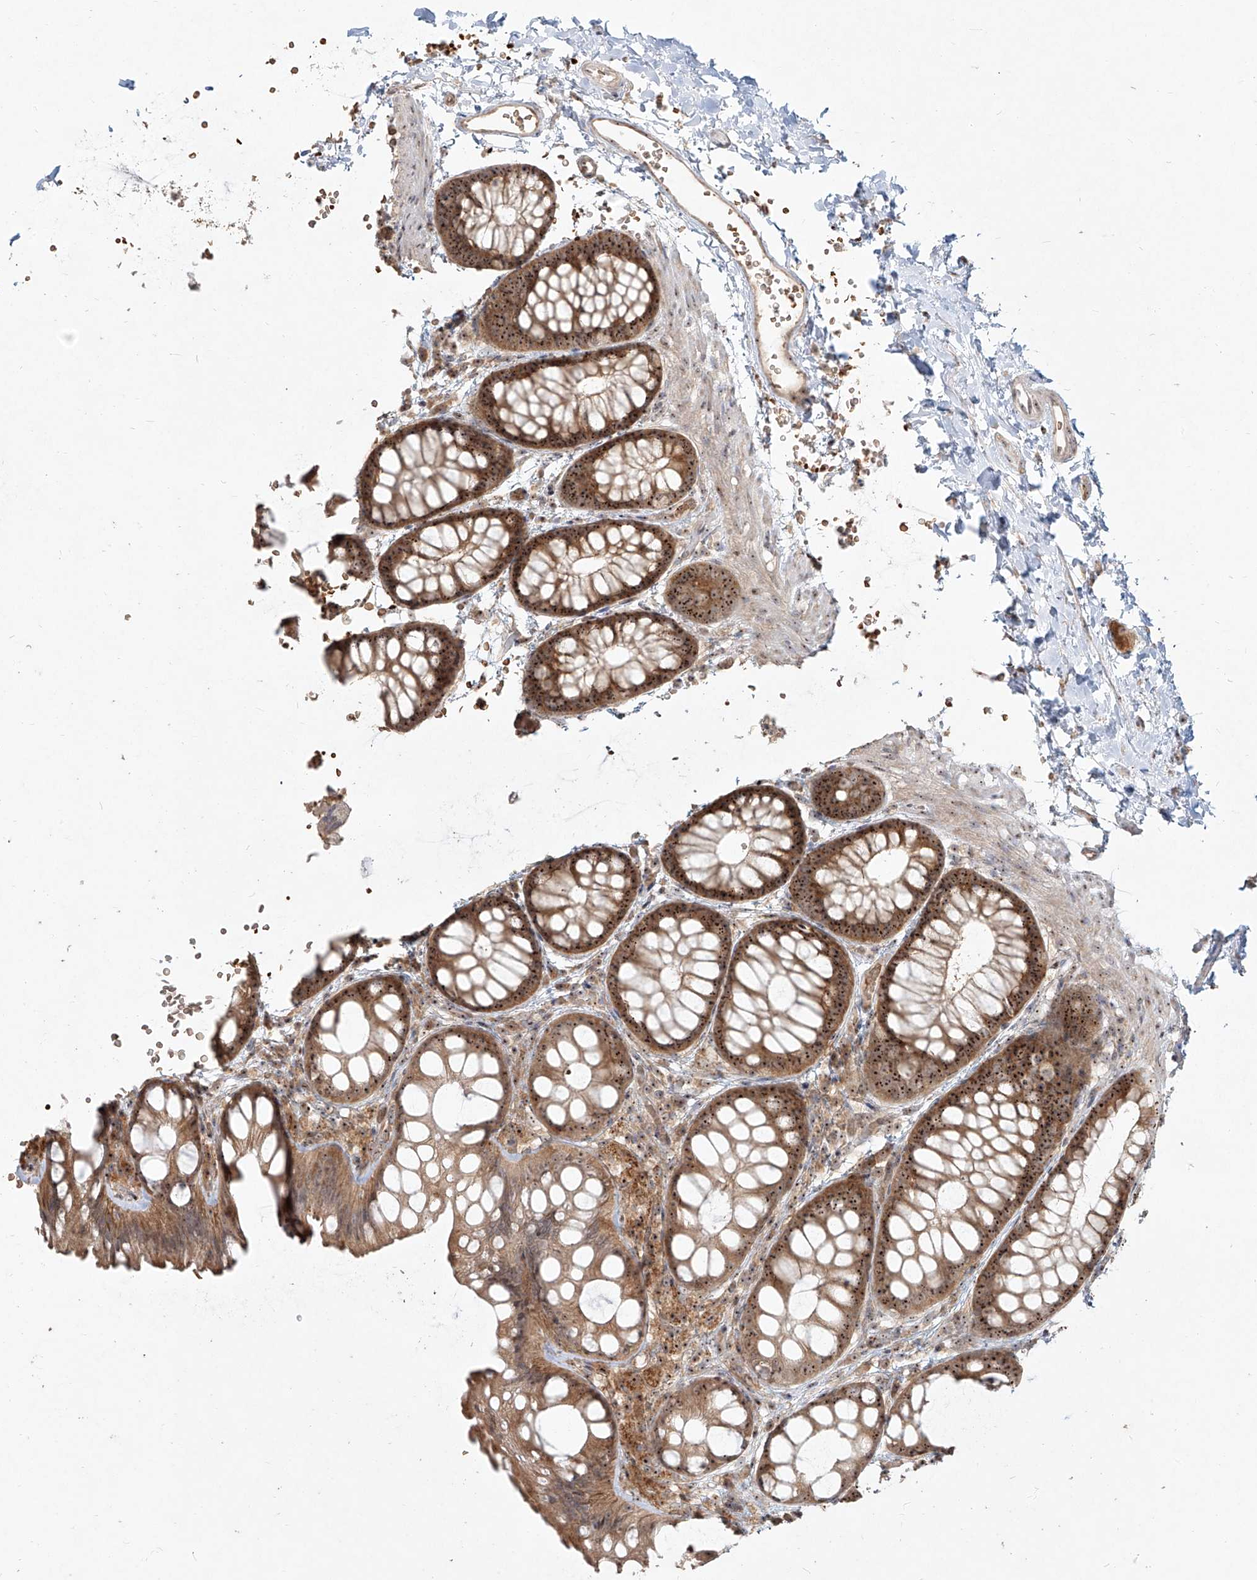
{"staining": {"intensity": "weak", "quantity": ">75%", "location": "cytoplasmic/membranous"}, "tissue": "colon", "cell_type": "Endothelial cells", "image_type": "normal", "snomed": [{"axis": "morphology", "description": "Normal tissue, NOS"}, {"axis": "topography", "description": "Colon"}], "caption": "Endothelial cells demonstrate low levels of weak cytoplasmic/membranous staining in about >75% of cells in benign human colon. The staining is performed using DAB brown chromogen to label protein expression. The nuclei are counter-stained blue using hematoxylin.", "gene": "BYSL", "patient": {"sex": "male", "age": 47}}